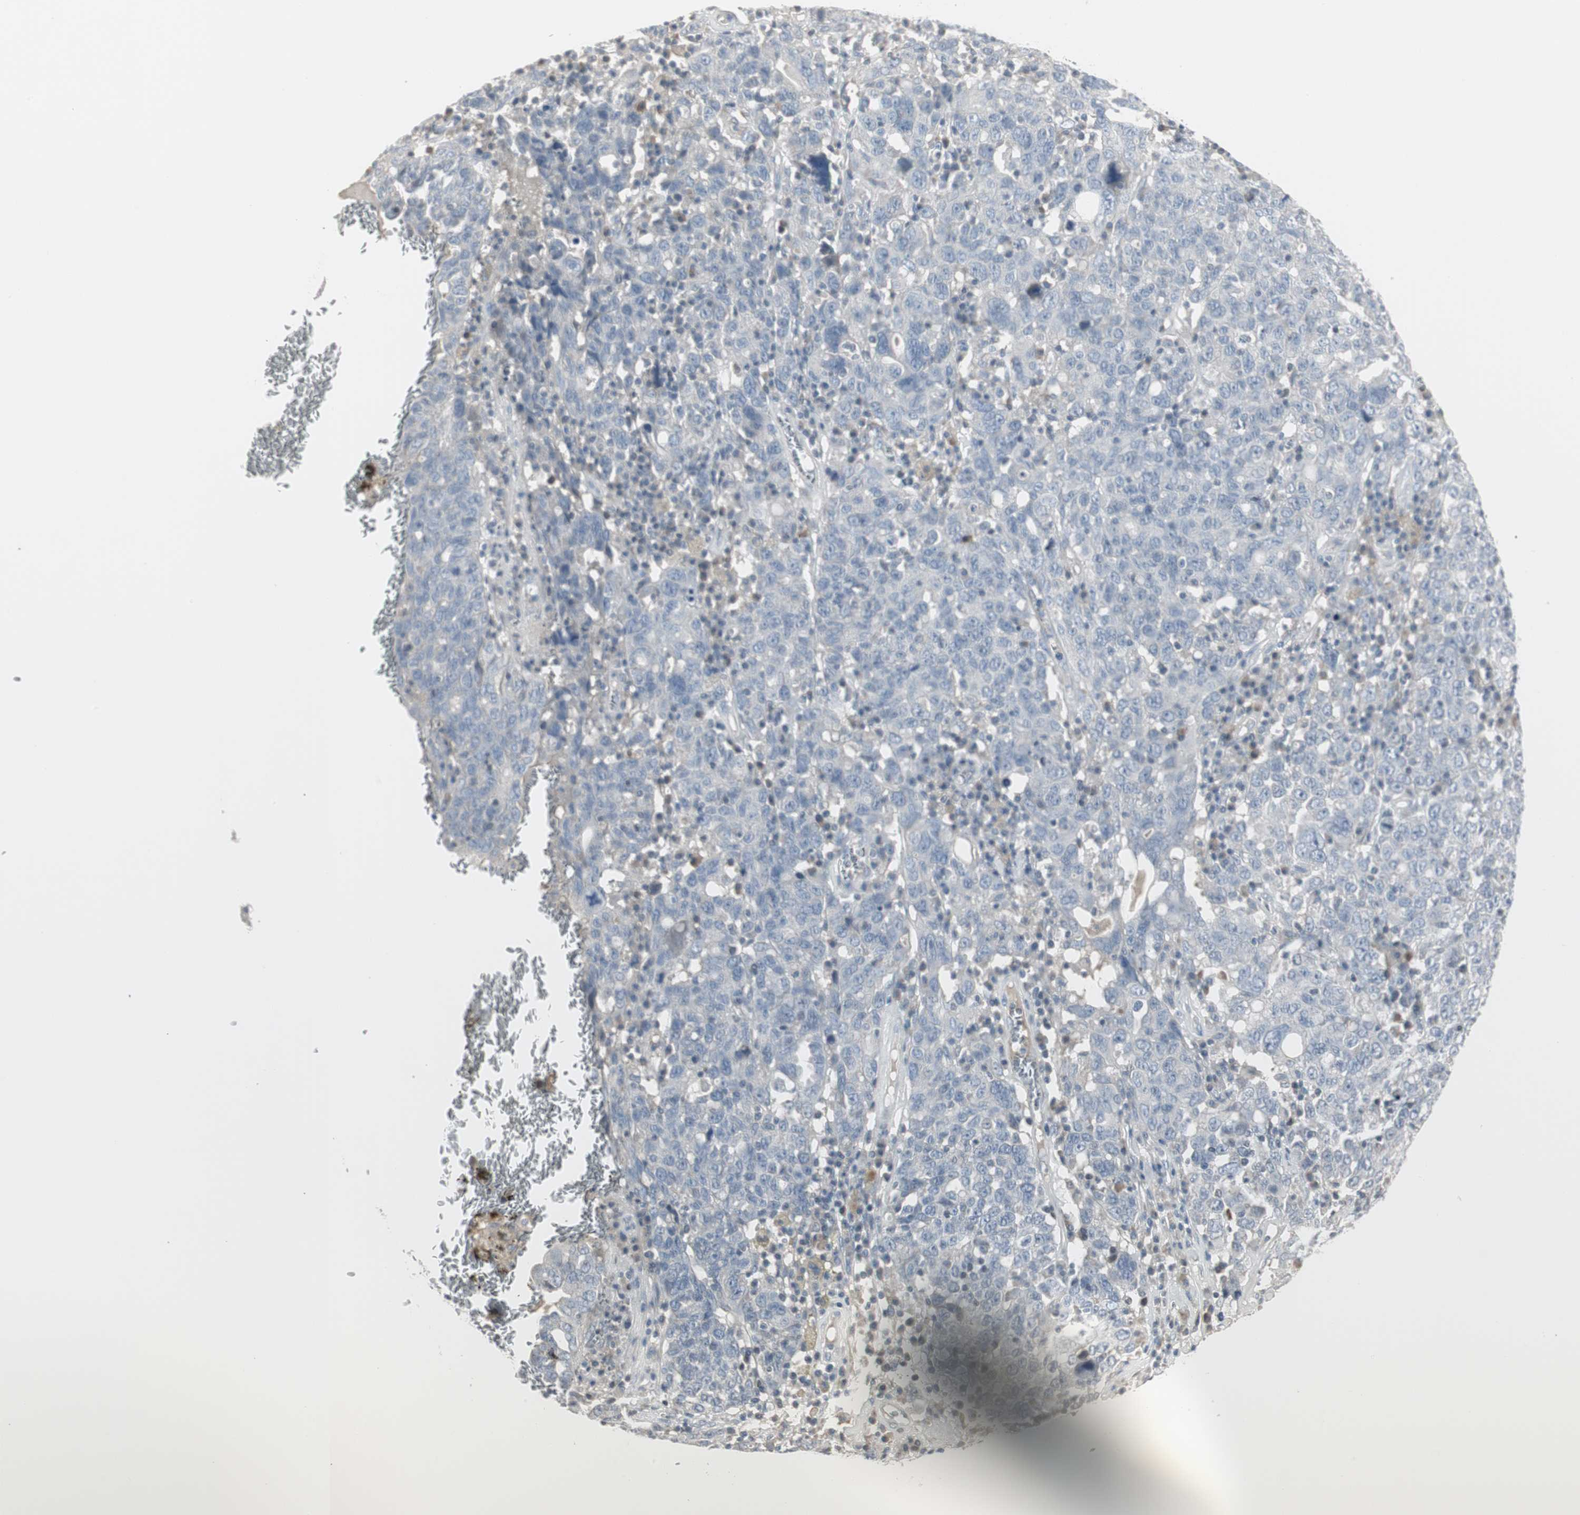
{"staining": {"intensity": "negative", "quantity": "none", "location": "none"}, "tissue": "ovarian cancer", "cell_type": "Tumor cells", "image_type": "cancer", "snomed": [{"axis": "morphology", "description": "Carcinoma, endometroid"}, {"axis": "topography", "description": "Ovary"}], "caption": "Photomicrograph shows no protein positivity in tumor cells of ovarian cancer (endometroid carcinoma) tissue.", "gene": "DMPK", "patient": {"sex": "female", "age": 62}}